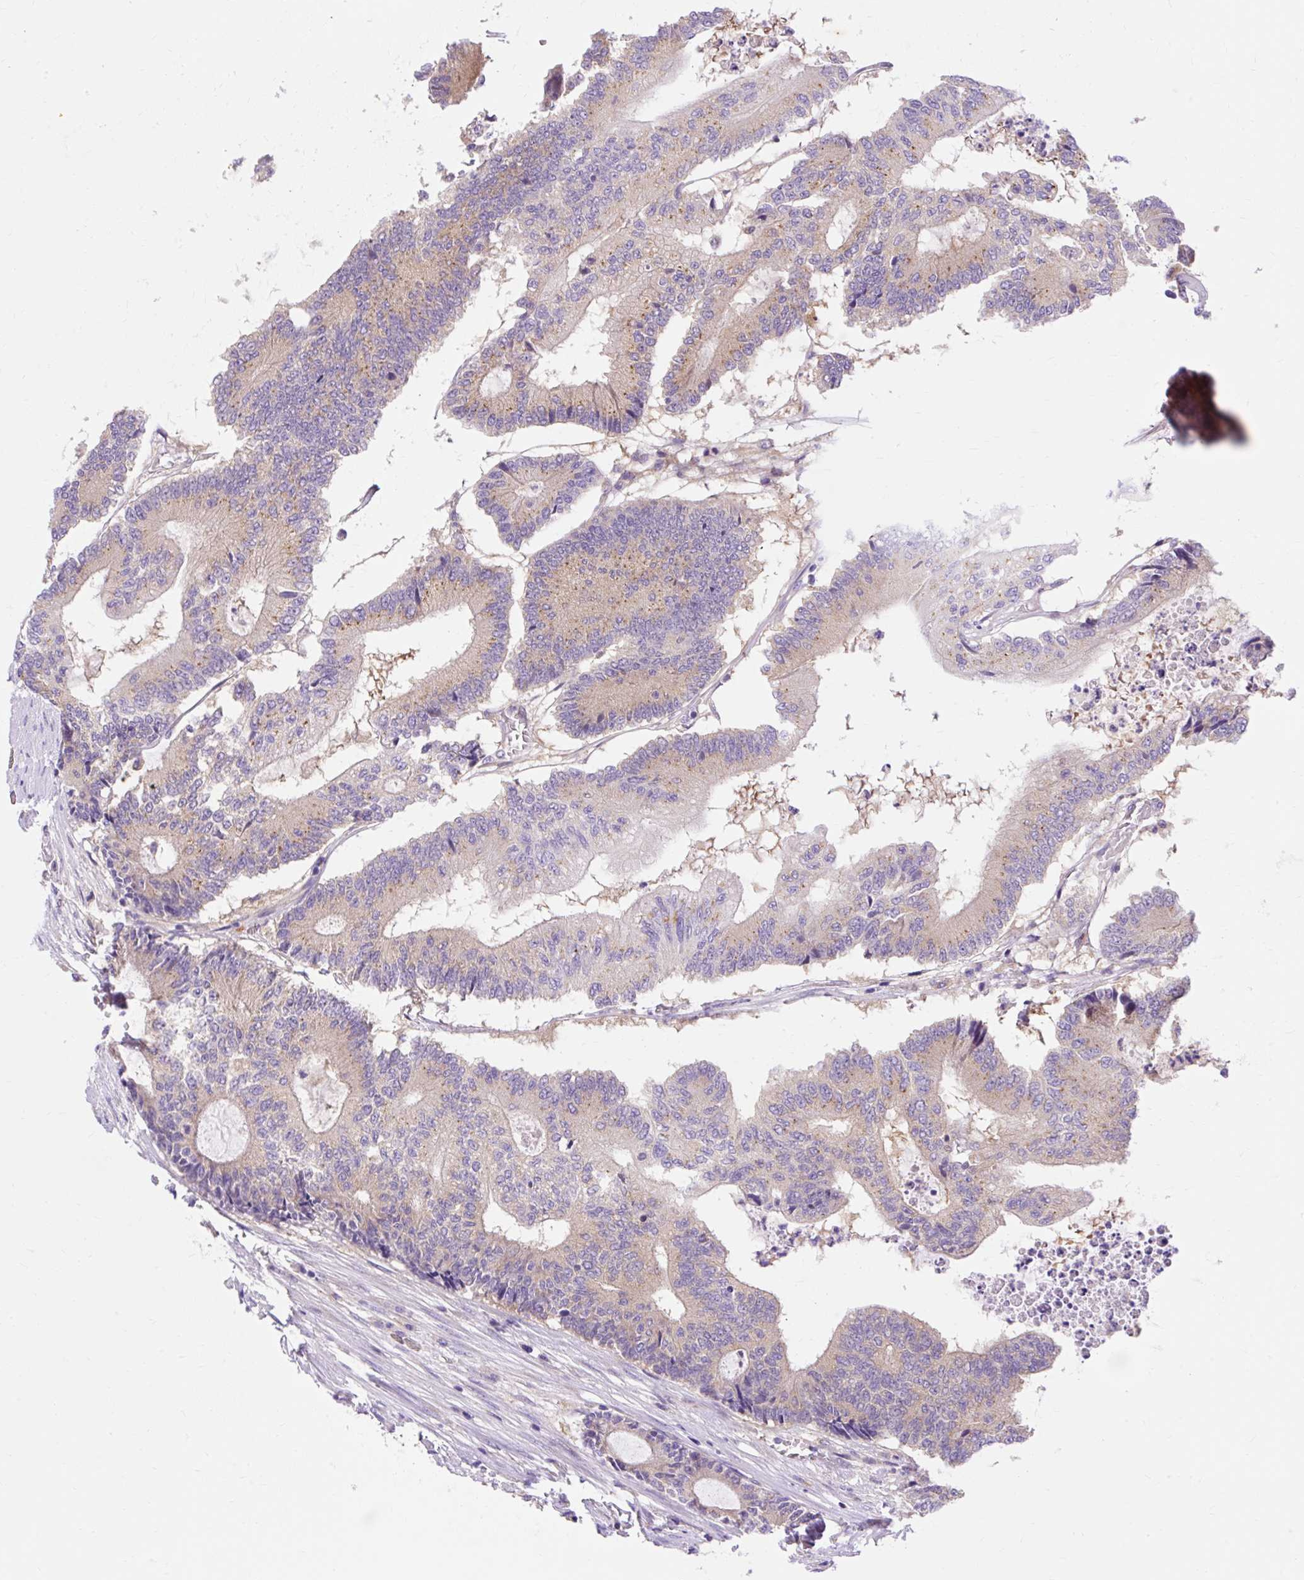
{"staining": {"intensity": "weak", "quantity": "25%-75%", "location": "cytoplasmic/membranous"}, "tissue": "colorectal cancer", "cell_type": "Tumor cells", "image_type": "cancer", "snomed": [{"axis": "morphology", "description": "Adenocarcinoma, NOS"}, {"axis": "topography", "description": "Colon"}], "caption": "There is low levels of weak cytoplasmic/membranous positivity in tumor cells of colorectal adenocarcinoma, as demonstrated by immunohistochemical staining (brown color).", "gene": "OR4K15", "patient": {"sex": "female", "age": 84}}